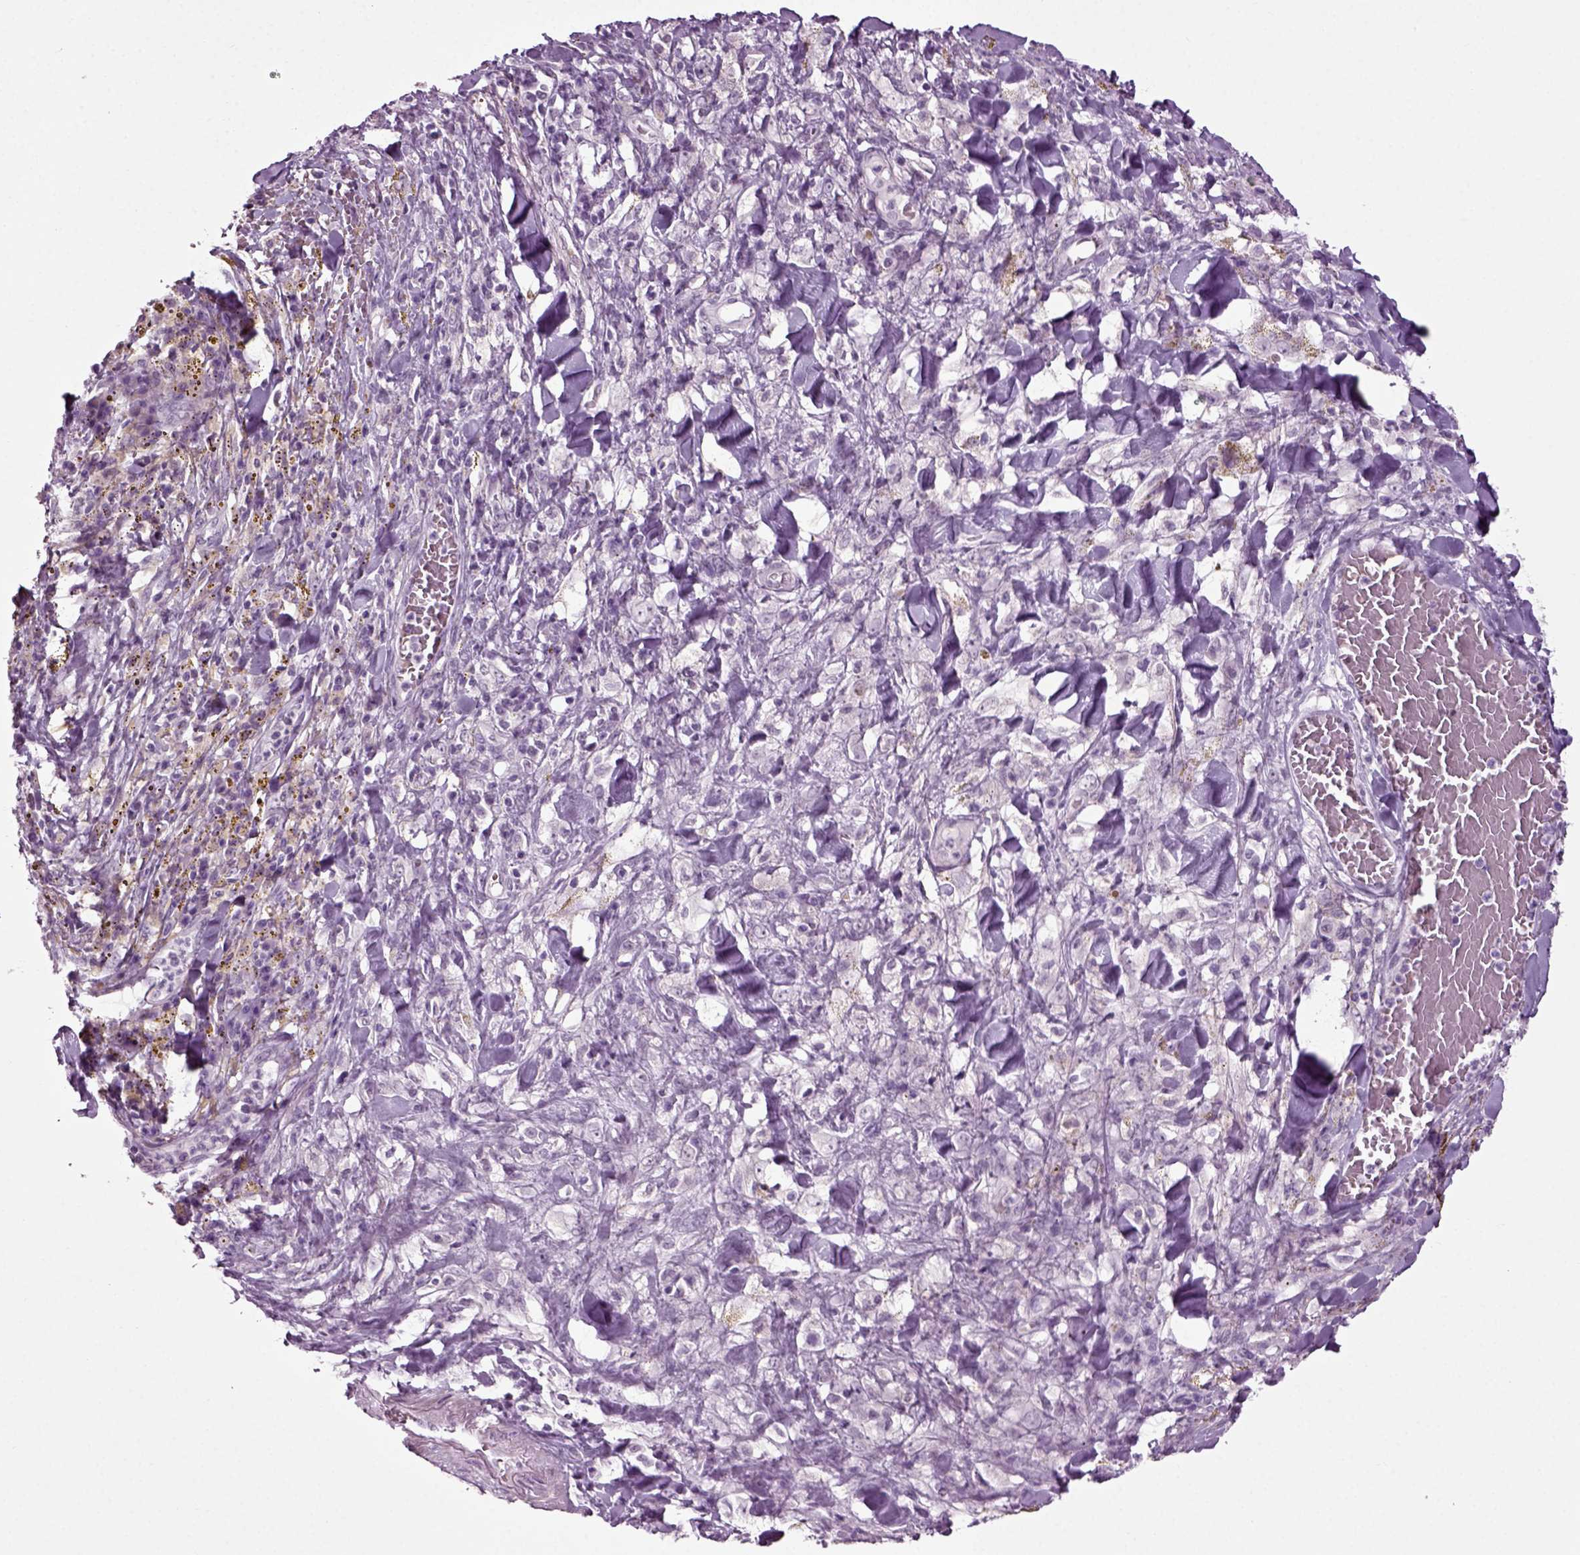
{"staining": {"intensity": "negative", "quantity": "none", "location": "none"}, "tissue": "melanoma", "cell_type": "Tumor cells", "image_type": "cancer", "snomed": [{"axis": "morphology", "description": "Malignant melanoma, NOS"}, {"axis": "topography", "description": "Skin"}], "caption": "Immunohistochemical staining of human melanoma reveals no significant staining in tumor cells.", "gene": "ZC2HC1C", "patient": {"sex": "female", "age": 91}}